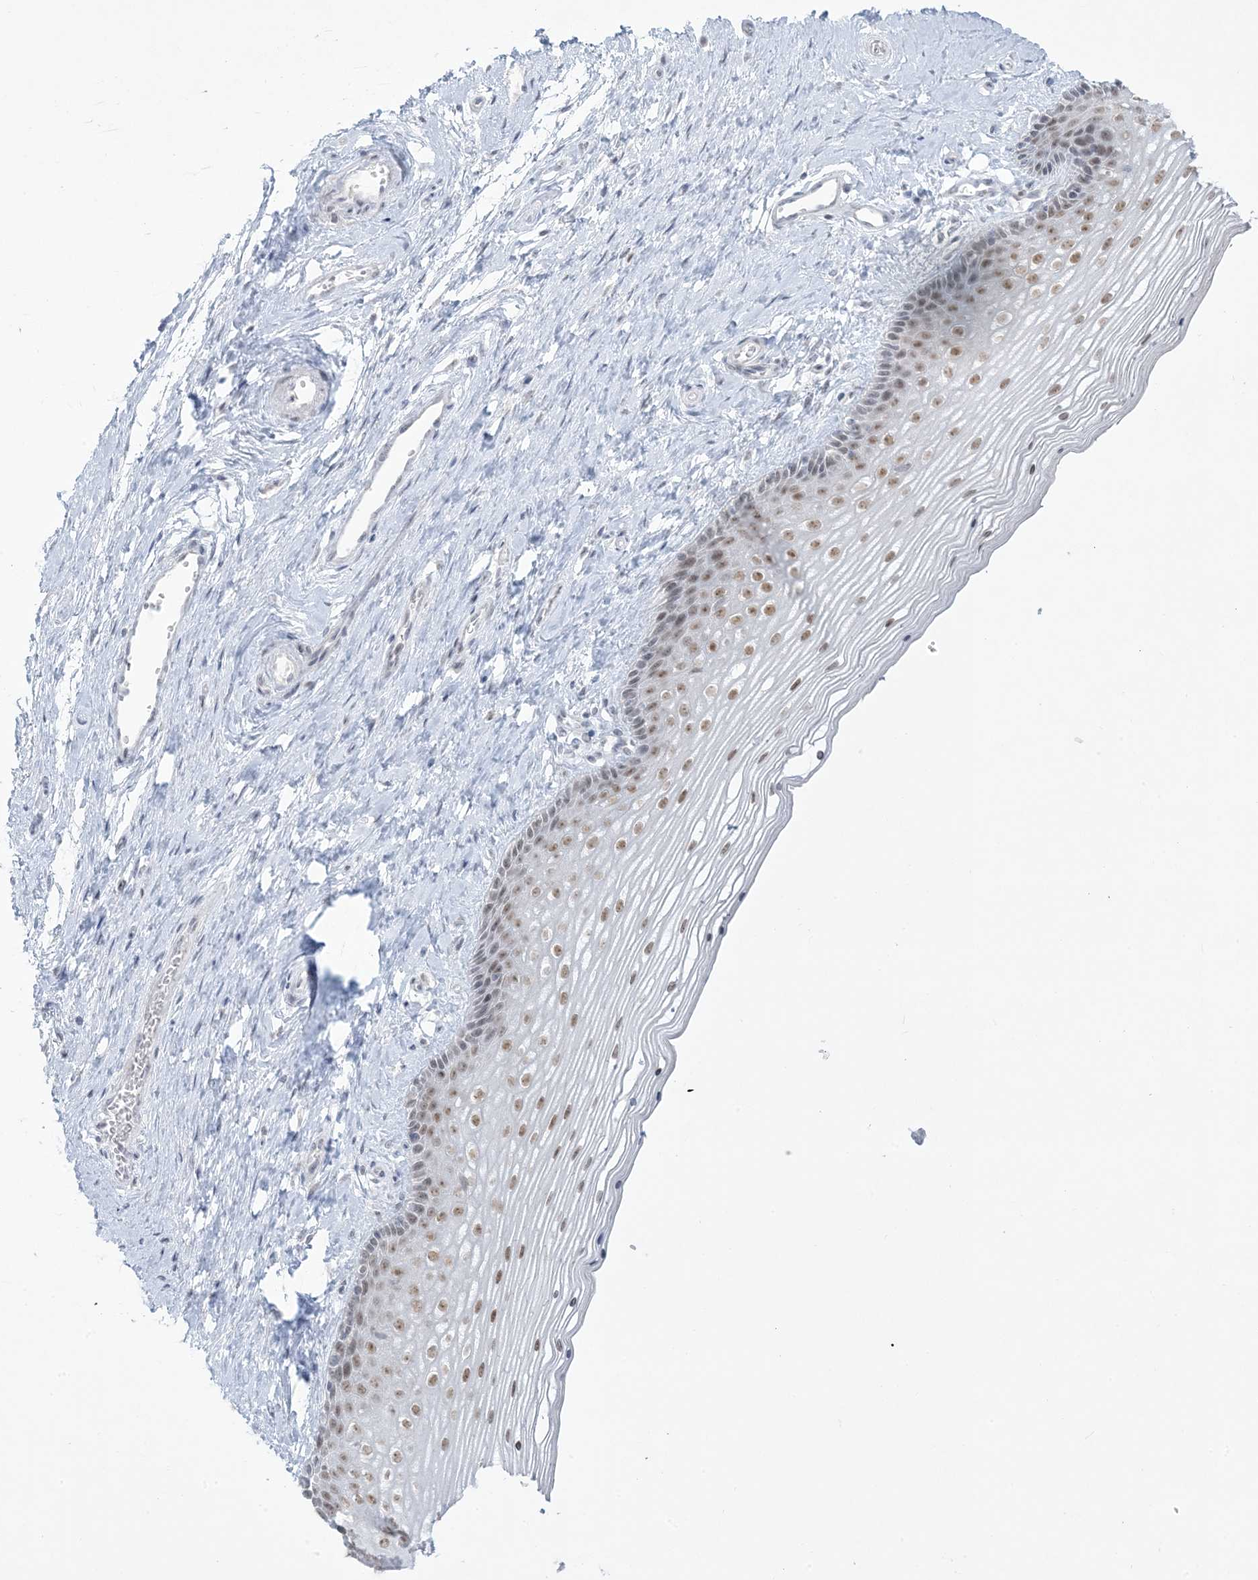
{"staining": {"intensity": "moderate", "quantity": ">75%", "location": "nuclear"}, "tissue": "vagina", "cell_type": "Squamous epithelial cells", "image_type": "normal", "snomed": [{"axis": "morphology", "description": "Normal tissue, NOS"}, {"axis": "topography", "description": "Vagina"}], "caption": "This image exhibits immunohistochemistry staining of unremarkable vagina, with medium moderate nuclear positivity in about >75% of squamous epithelial cells.", "gene": "HOMEZ", "patient": {"sex": "female", "age": 46}}